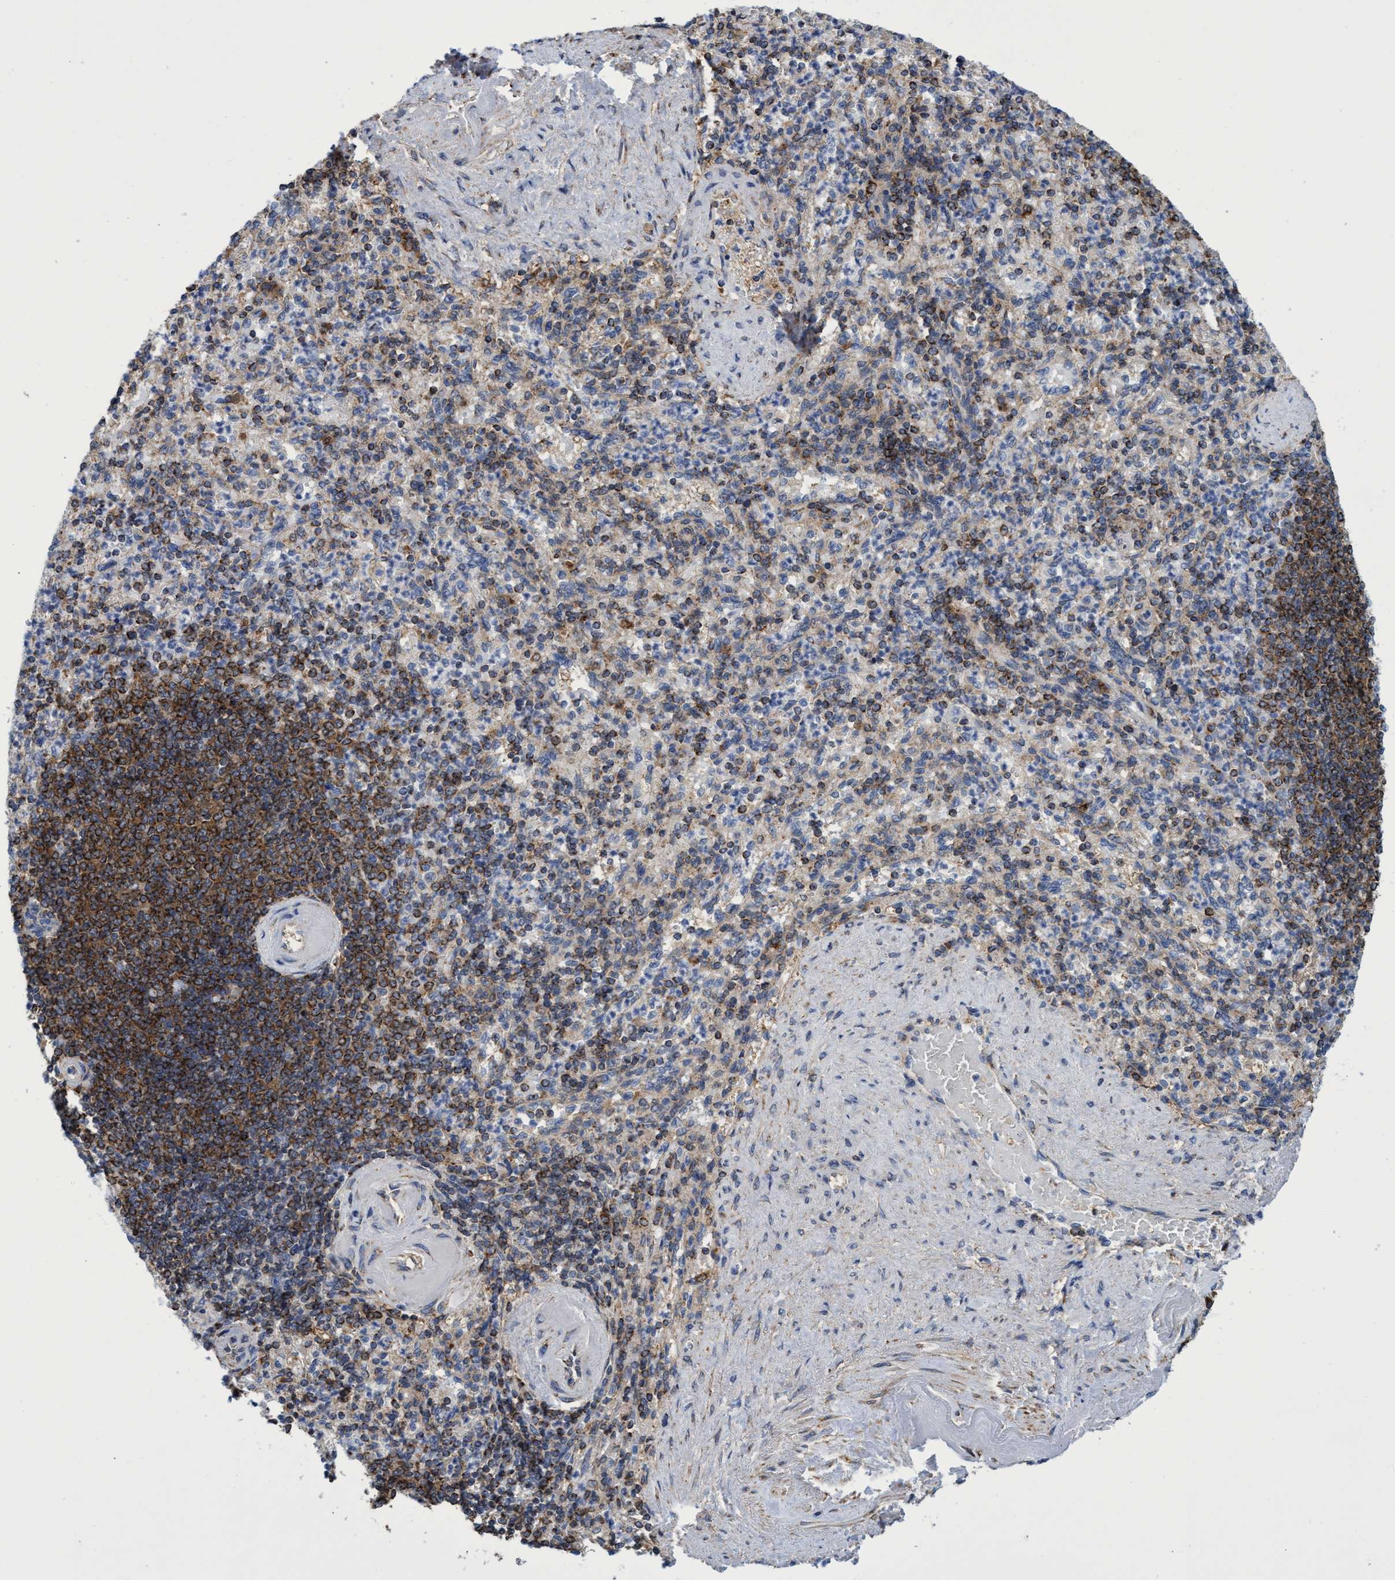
{"staining": {"intensity": "moderate", "quantity": "<25%", "location": "cytoplasmic/membranous"}, "tissue": "spleen", "cell_type": "Cells in red pulp", "image_type": "normal", "snomed": [{"axis": "morphology", "description": "Normal tissue, NOS"}, {"axis": "topography", "description": "Spleen"}], "caption": "Immunohistochemistry (IHC) micrograph of normal spleen: human spleen stained using immunohistochemistry reveals low levels of moderate protein expression localized specifically in the cytoplasmic/membranous of cells in red pulp, appearing as a cytoplasmic/membranous brown color.", "gene": "CRYZ", "patient": {"sex": "female", "age": 74}}